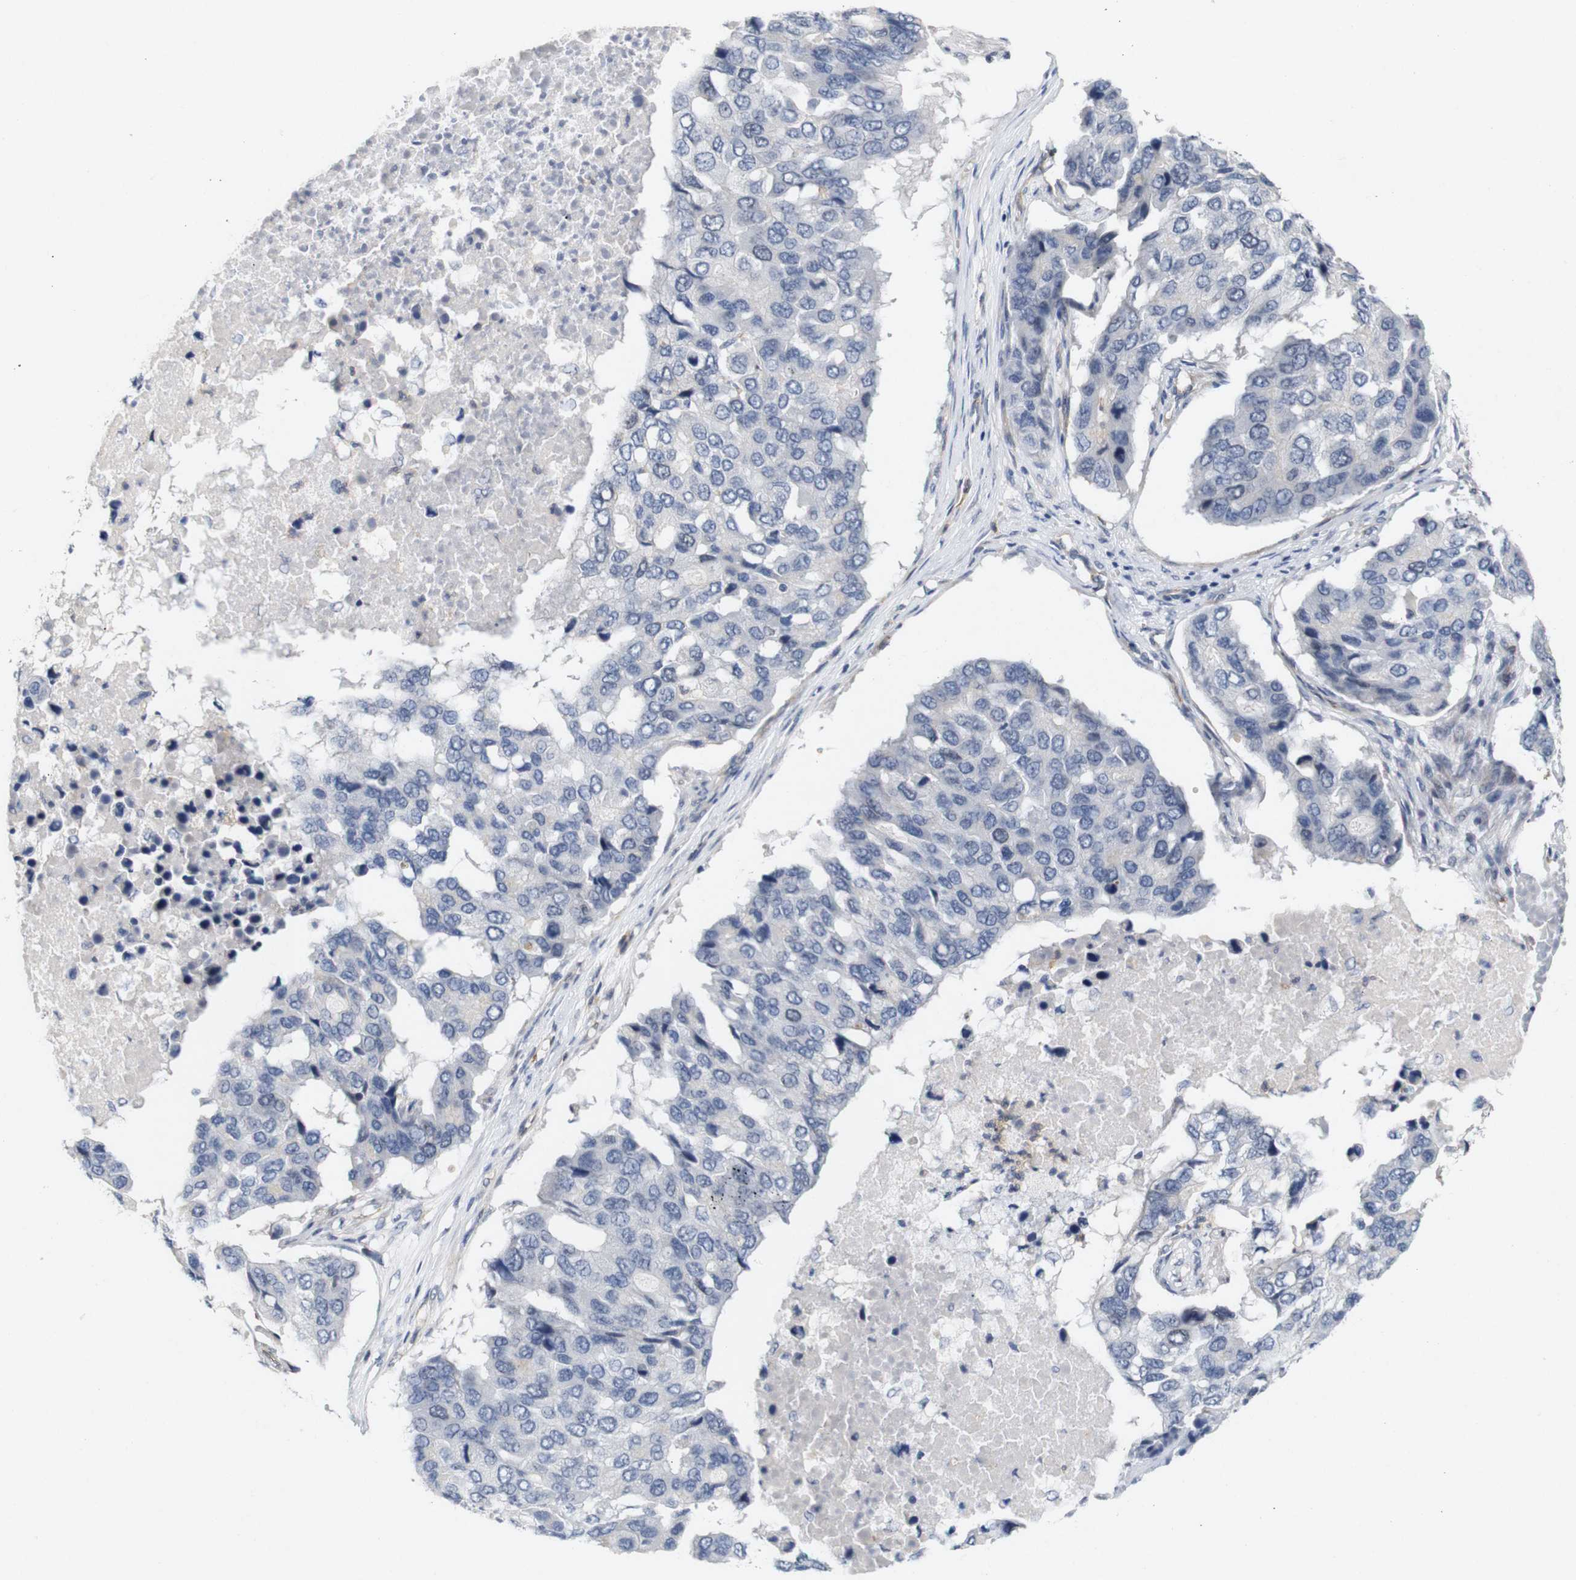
{"staining": {"intensity": "negative", "quantity": "none", "location": "none"}, "tissue": "pancreatic cancer", "cell_type": "Tumor cells", "image_type": "cancer", "snomed": [{"axis": "morphology", "description": "Adenocarcinoma, NOS"}, {"axis": "topography", "description": "Pancreas"}], "caption": "Tumor cells show no significant expression in pancreatic adenocarcinoma.", "gene": "CYB561", "patient": {"sex": "male", "age": 50}}